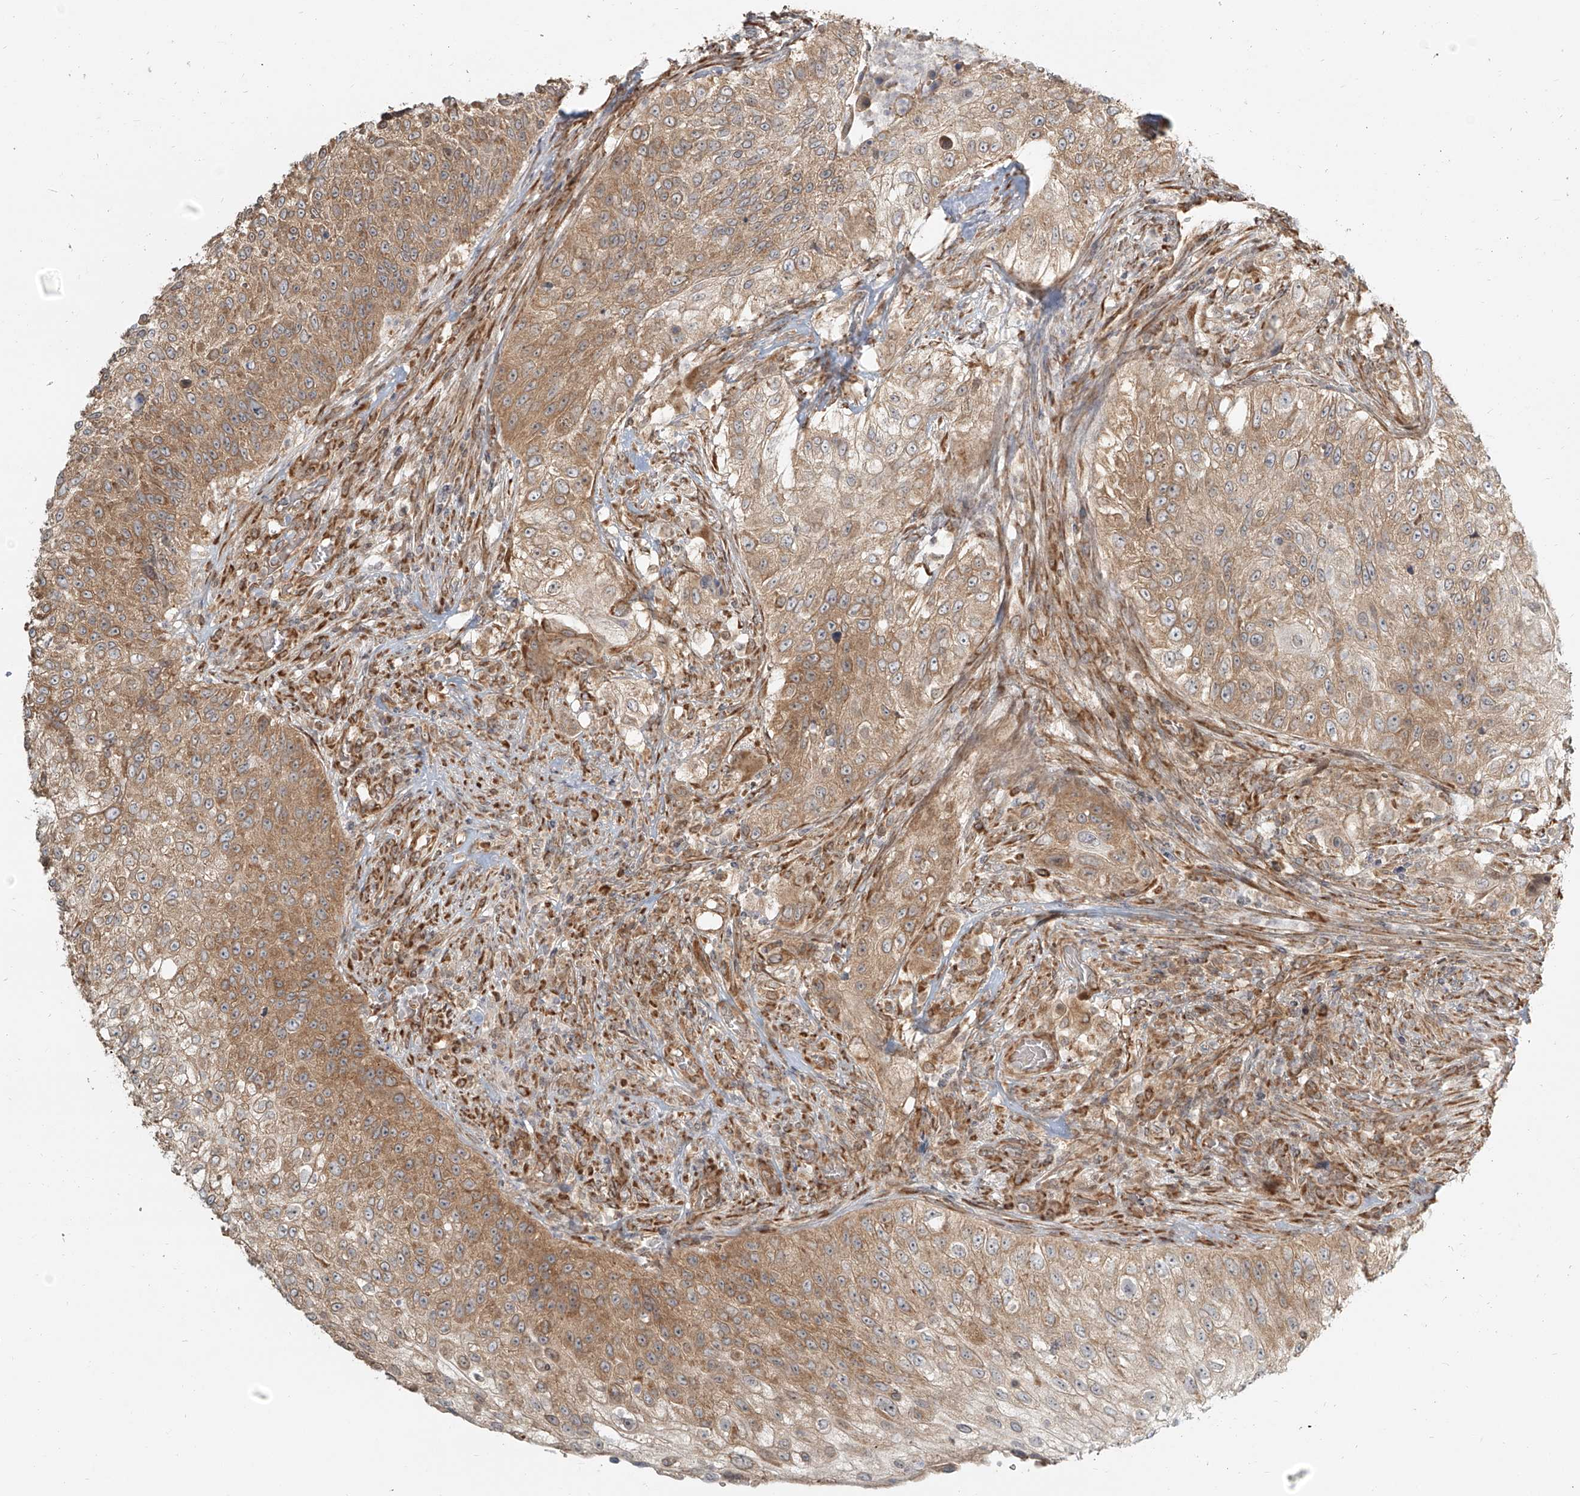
{"staining": {"intensity": "moderate", "quantity": ">75%", "location": "cytoplasmic/membranous"}, "tissue": "urothelial cancer", "cell_type": "Tumor cells", "image_type": "cancer", "snomed": [{"axis": "morphology", "description": "Urothelial carcinoma, High grade"}, {"axis": "topography", "description": "Urinary bladder"}], "caption": "This is an image of immunohistochemistry (IHC) staining of high-grade urothelial carcinoma, which shows moderate positivity in the cytoplasmic/membranous of tumor cells.", "gene": "UBE2K", "patient": {"sex": "female", "age": 60}}